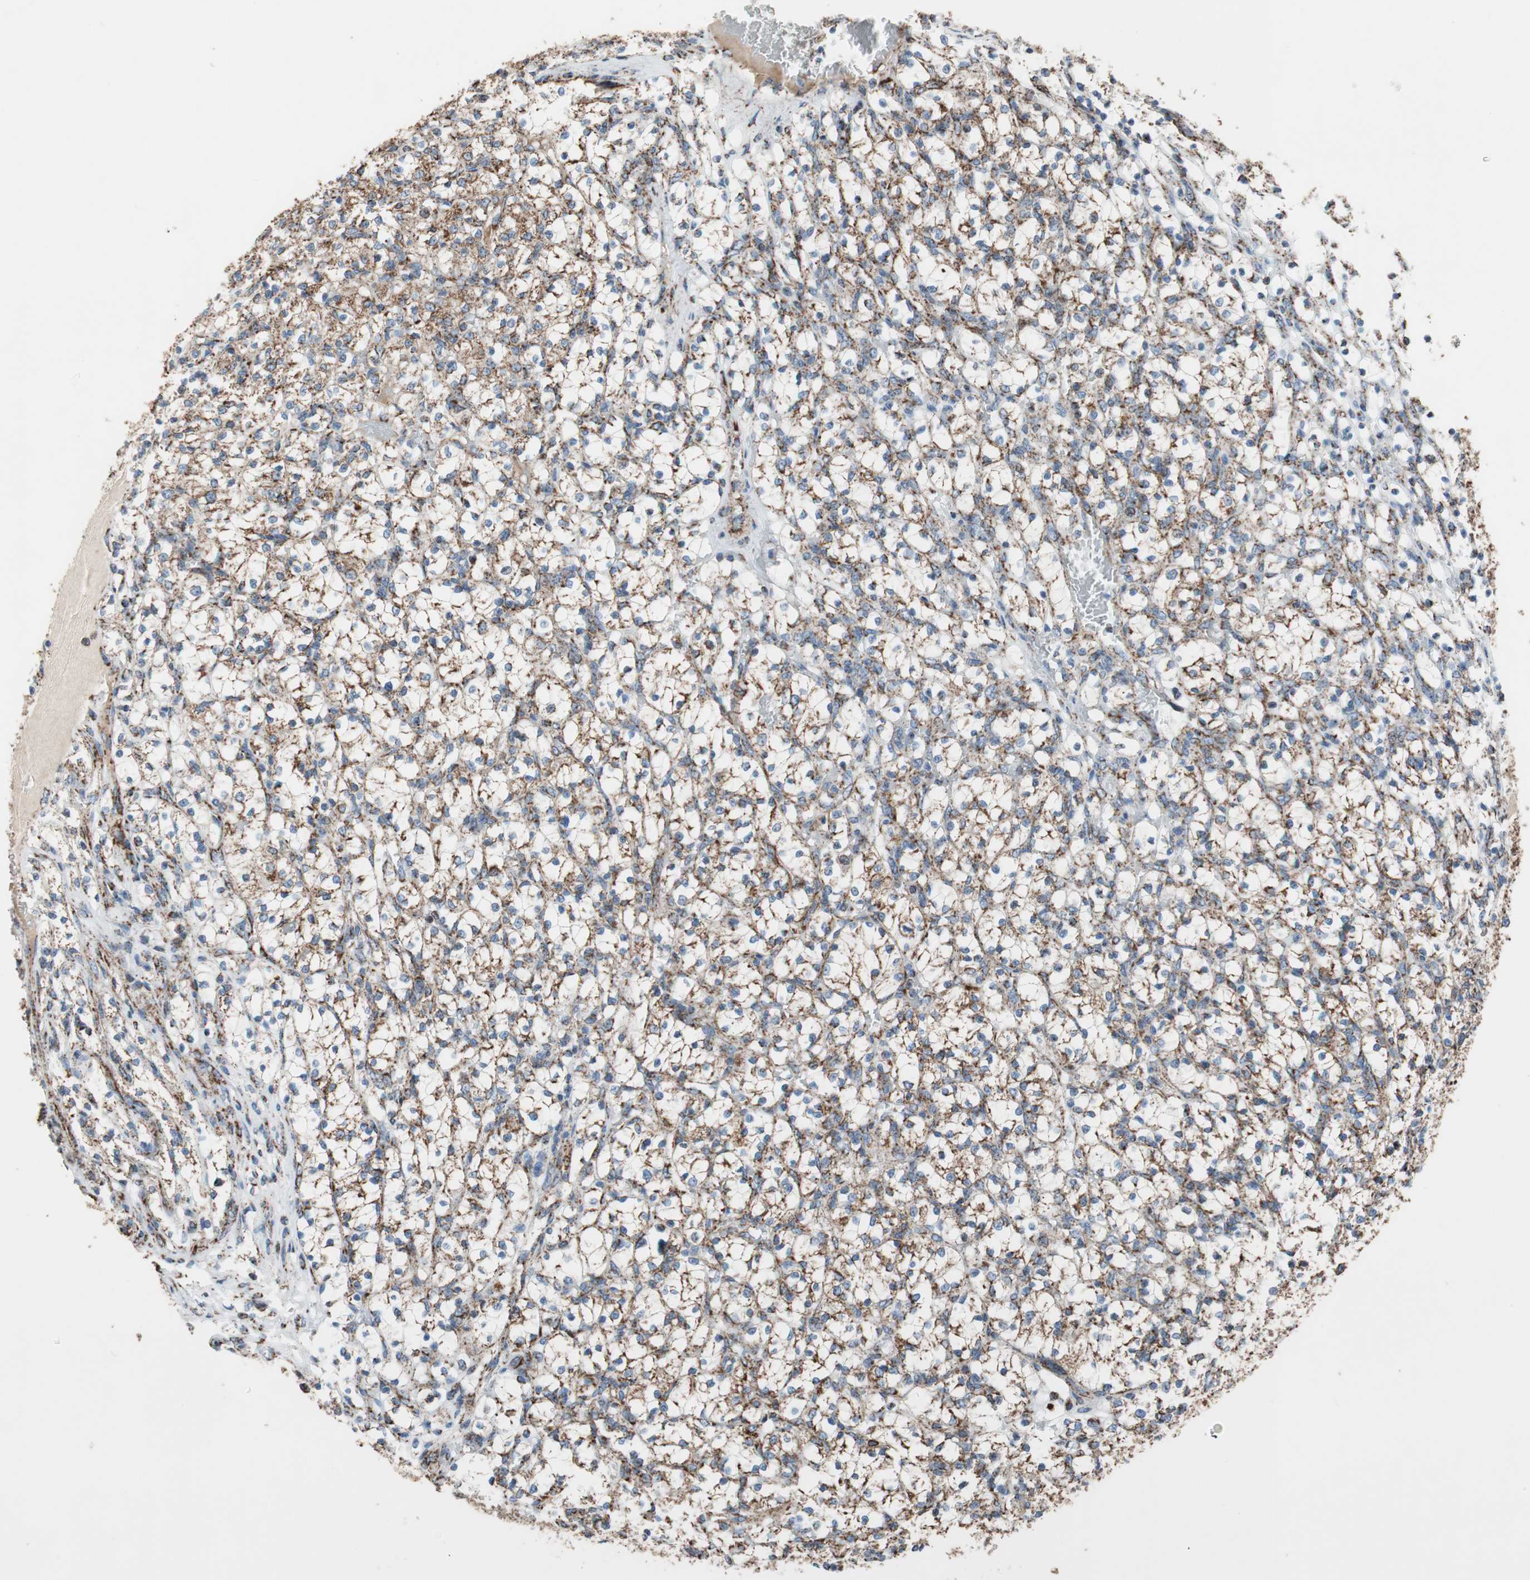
{"staining": {"intensity": "moderate", "quantity": ">75%", "location": "cytoplasmic/membranous"}, "tissue": "renal cancer", "cell_type": "Tumor cells", "image_type": "cancer", "snomed": [{"axis": "morphology", "description": "Adenocarcinoma, NOS"}, {"axis": "topography", "description": "Kidney"}], "caption": "The histopathology image exhibits a brown stain indicating the presence of a protein in the cytoplasmic/membranous of tumor cells in adenocarcinoma (renal). The staining was performed using DAB (3,3'-diaminobenzidine), with brown indicating positive protein expression. Nuclei are stained blue with hematoxylin.", "gene": "PCSK4", "patient": {"sex": "female", "age": 69}}